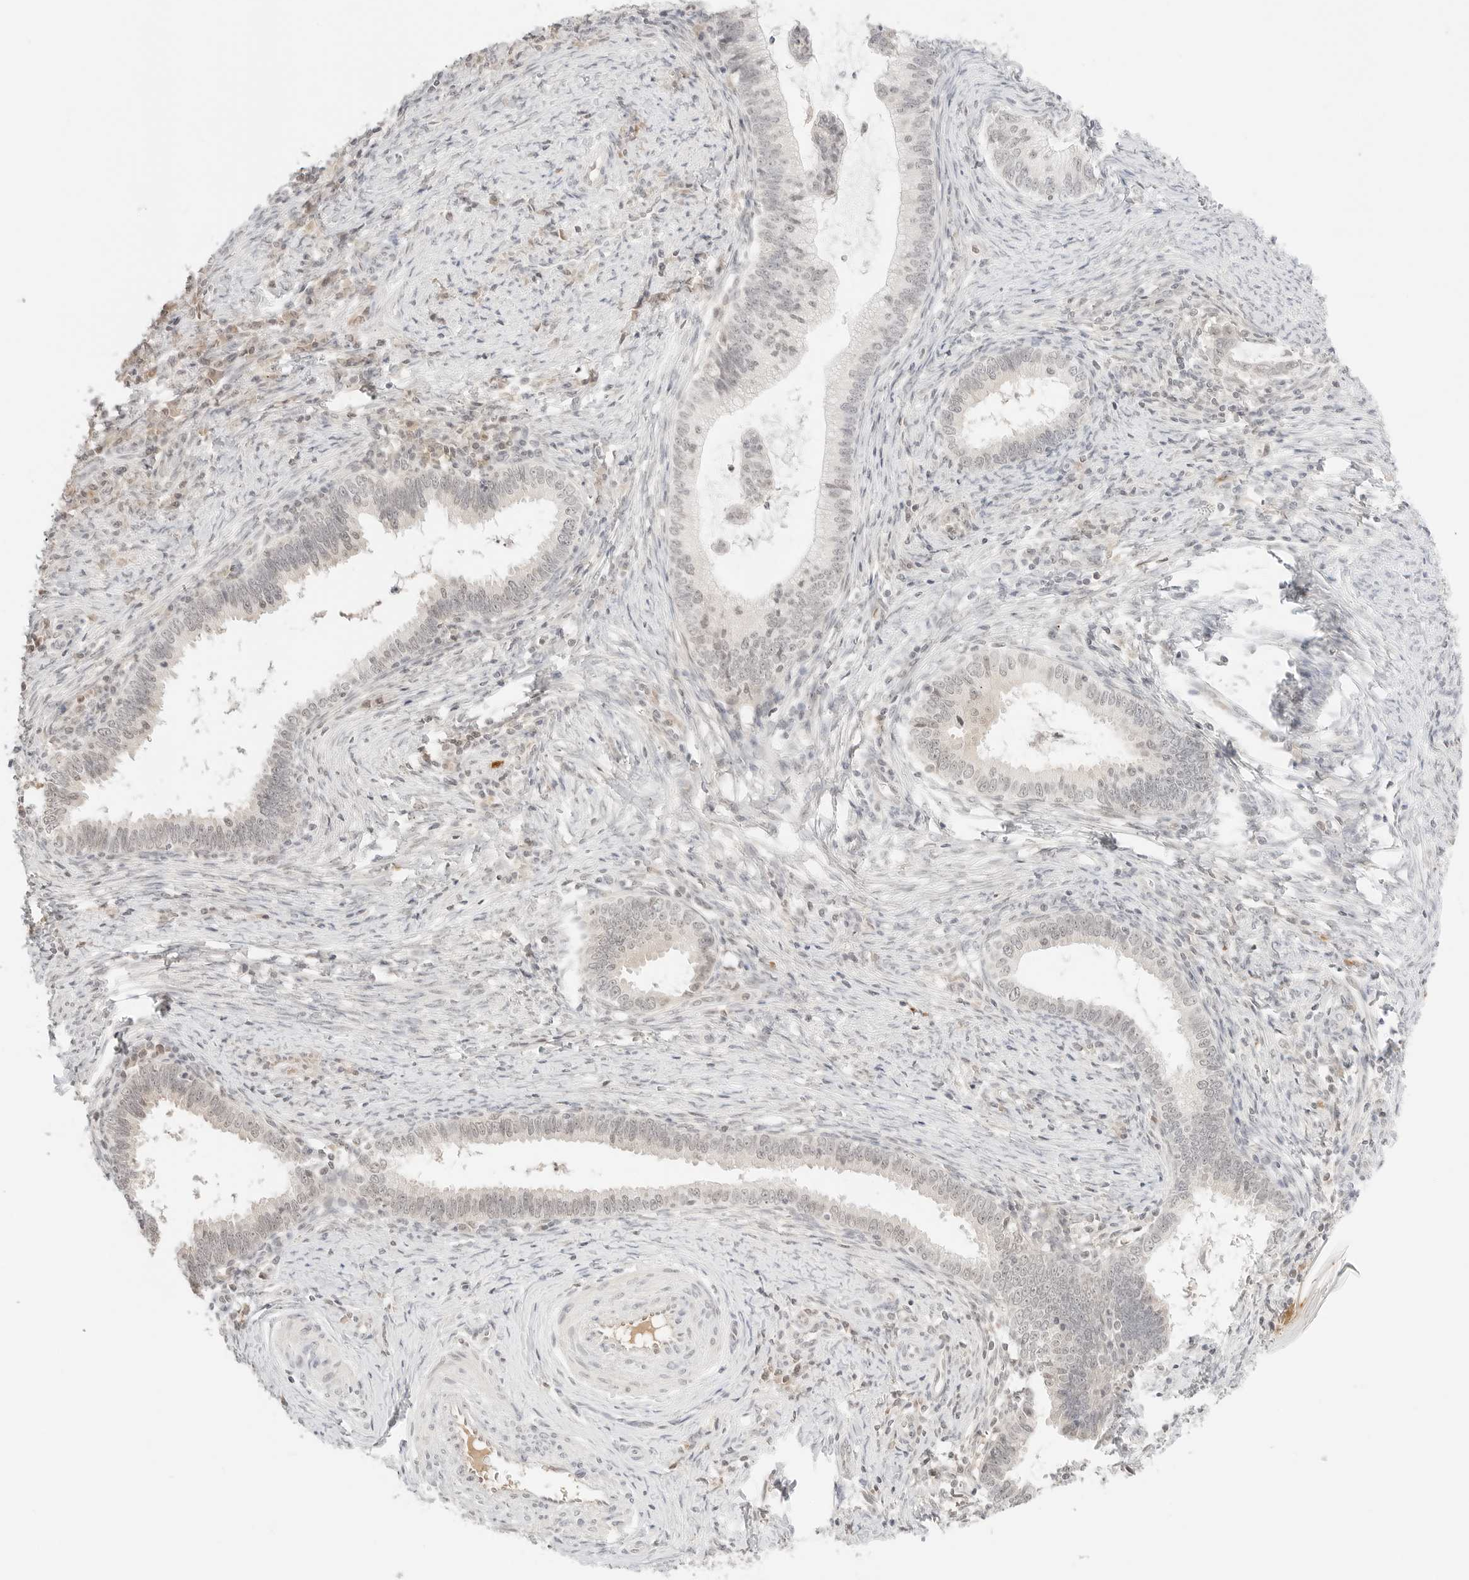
{"staining": {"intensity": "negative", "quantity": "none", "location": "none"}, "tissue": "cervical cancer", "cell_type": "Tumor cells", "image_type": "cancer", "snomed": [{"axis": "morphology", "description": "Adenocarcinoma, NOS"}, {"axis": "topography", "description": "Cervix"}], "caption": "Cervical cancer was stained to show a protein in brown. There is no significant staining in tumor cells. (DAB (3,3'-diaminobenzidine) IHC visualized using brightfield microscopy, high magnification).", "gene": "RPS6KL1", "patient": {"sex": "female", "age": 36}}